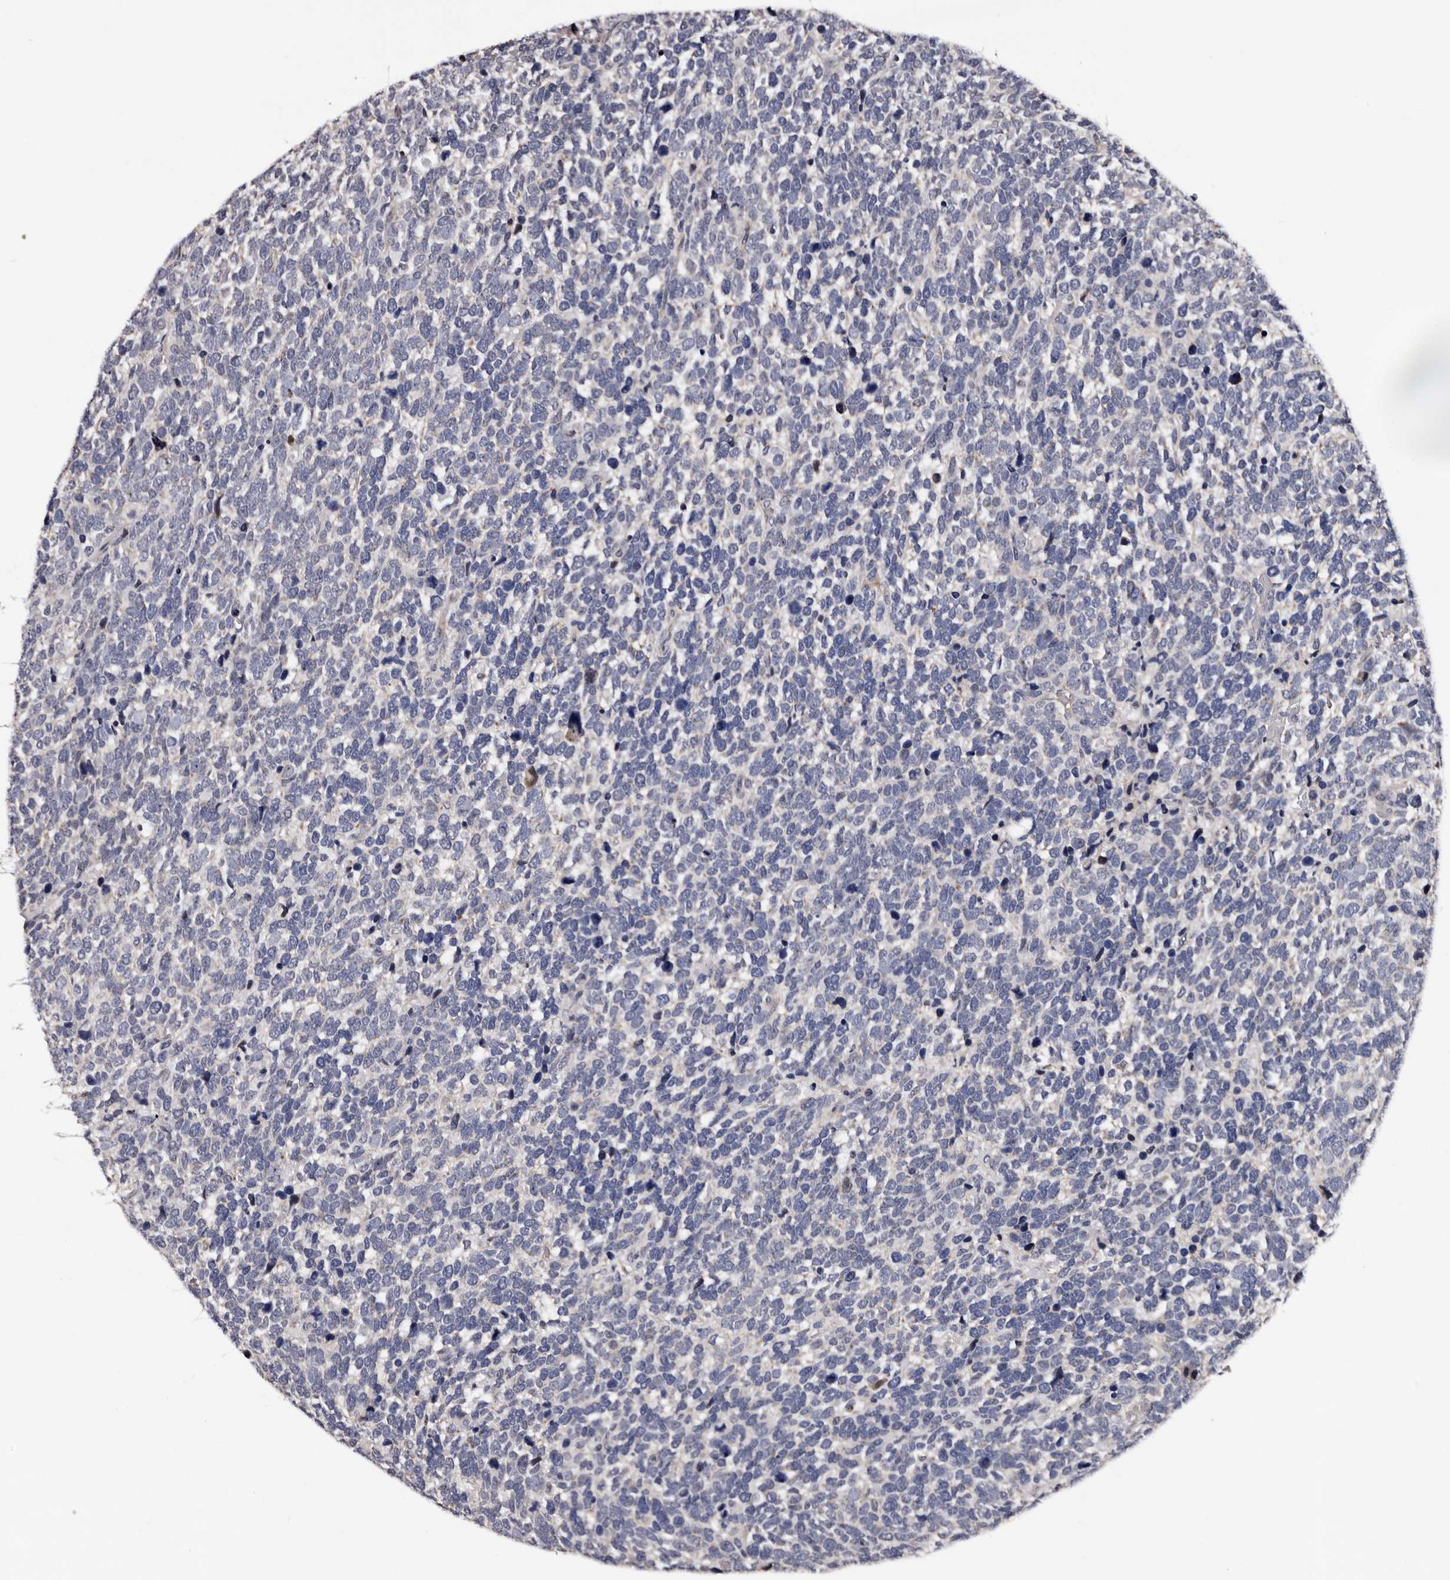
{"staining": {"intensity": "negative", "quantity": "none", "location": "none"}, "tissue": "urothelial cancer", "cell_type": "Tumor cells", "image_type": "cancer", "snomed": [{"axis": "morphology", "description": "Urothelial carcinoma, High grade"}, {"axis": "topography", "description": "Urinary bladder"}], "caption": "This histopathology image is of high-grade urothelial carcinoma stained with IHC to label a protein in brown with the nuclei are counter-stained blue. There is no positivity in tumor cells. (Immunohistochemistry, brightfield microscopy, high magnification).", "gene": "TAF4B", "patient": {"sex": "female", "age": 82}}